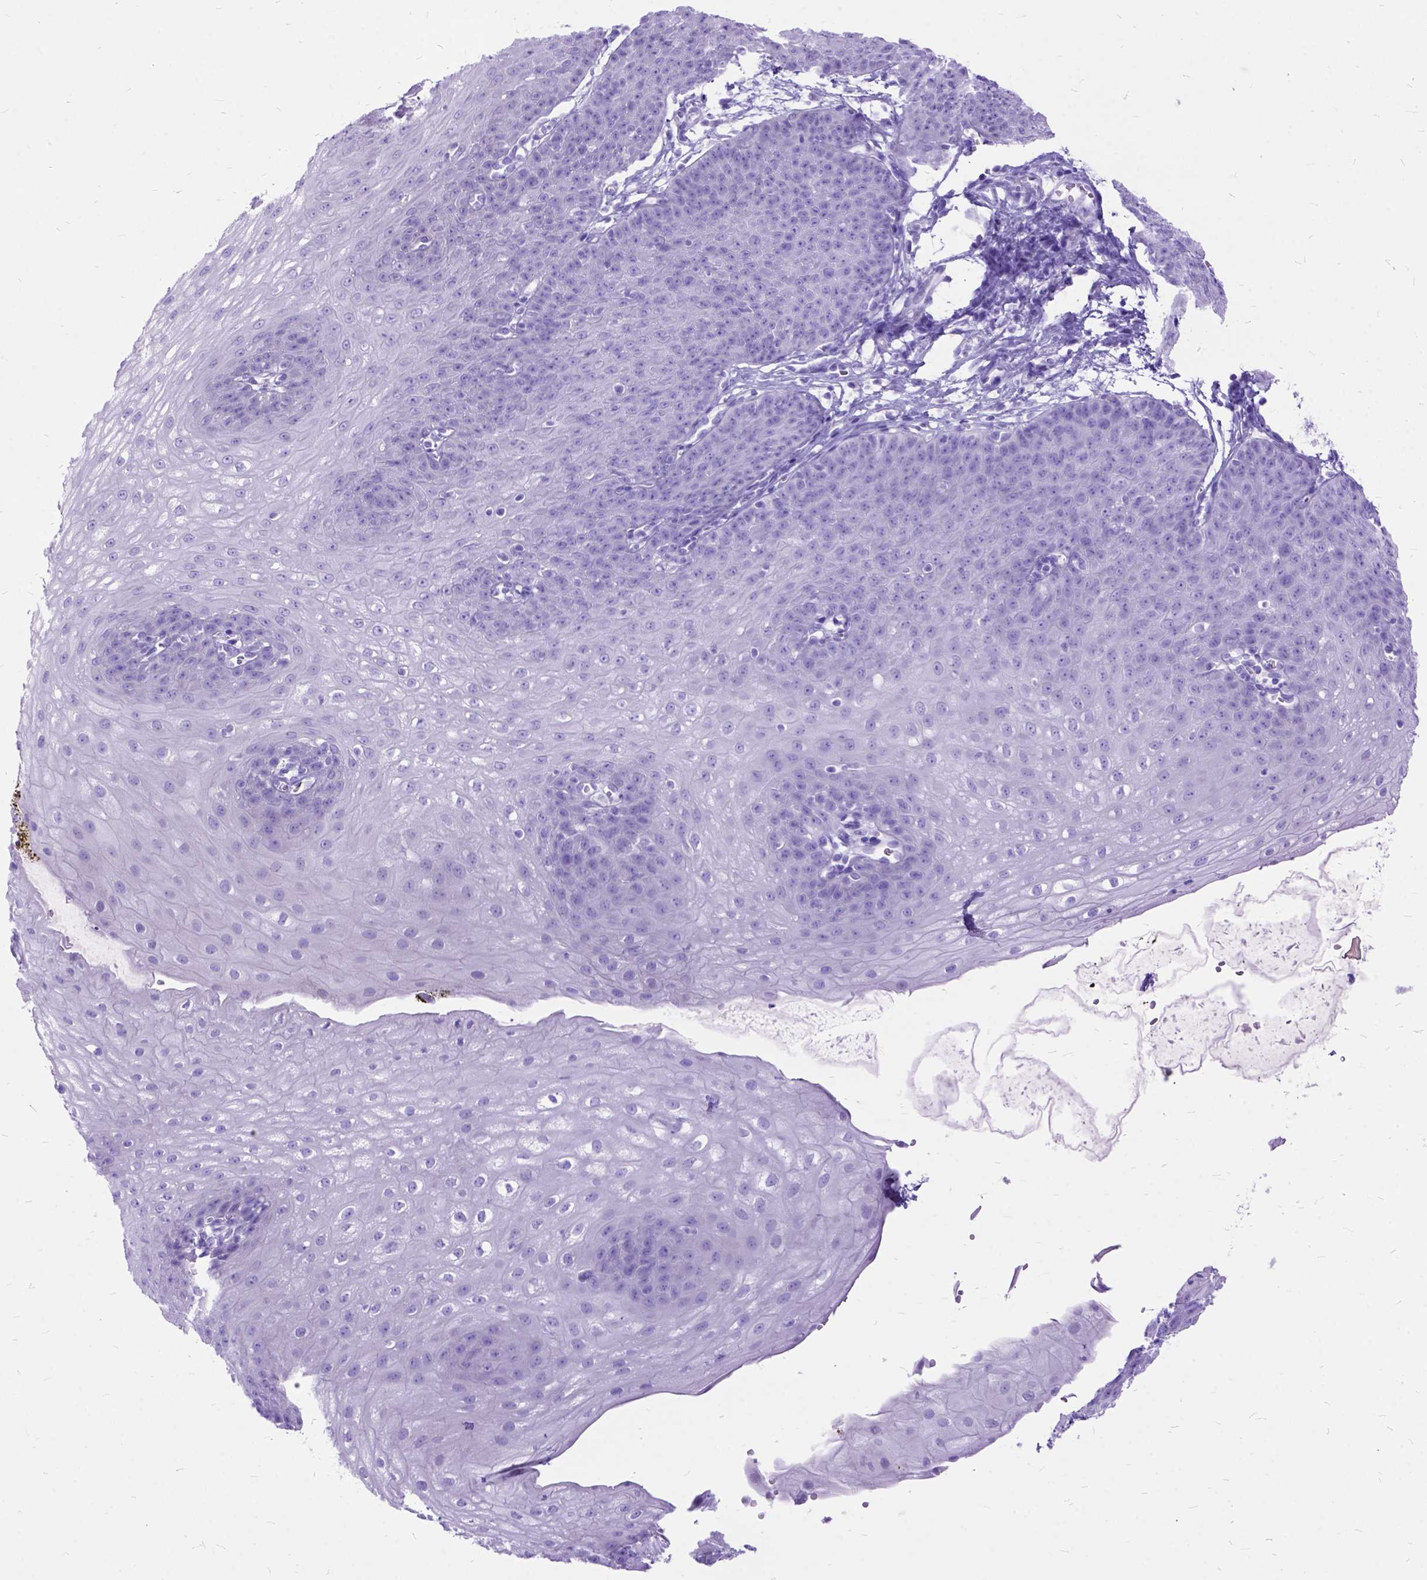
{"staining": {"intensity": "negative", "quantity": "none", "location": "none"}, "tissue": "esophagus", "cell_type": "Squamous epithelial cells", "image_type": "normal", "snomed": [{"axis": "morphology", "description": "Normal tissue, NOS"}, {"axis": "topography", "description": "Esophagus"}], "caption": "IHC histopathology image of unremarkable esophagus: human esophagus stained with DAB displays no significant protein positivity in squamous epithelial cells.", "gene": "DNAH2", "patient": {"sex": "male", "age": 71}}